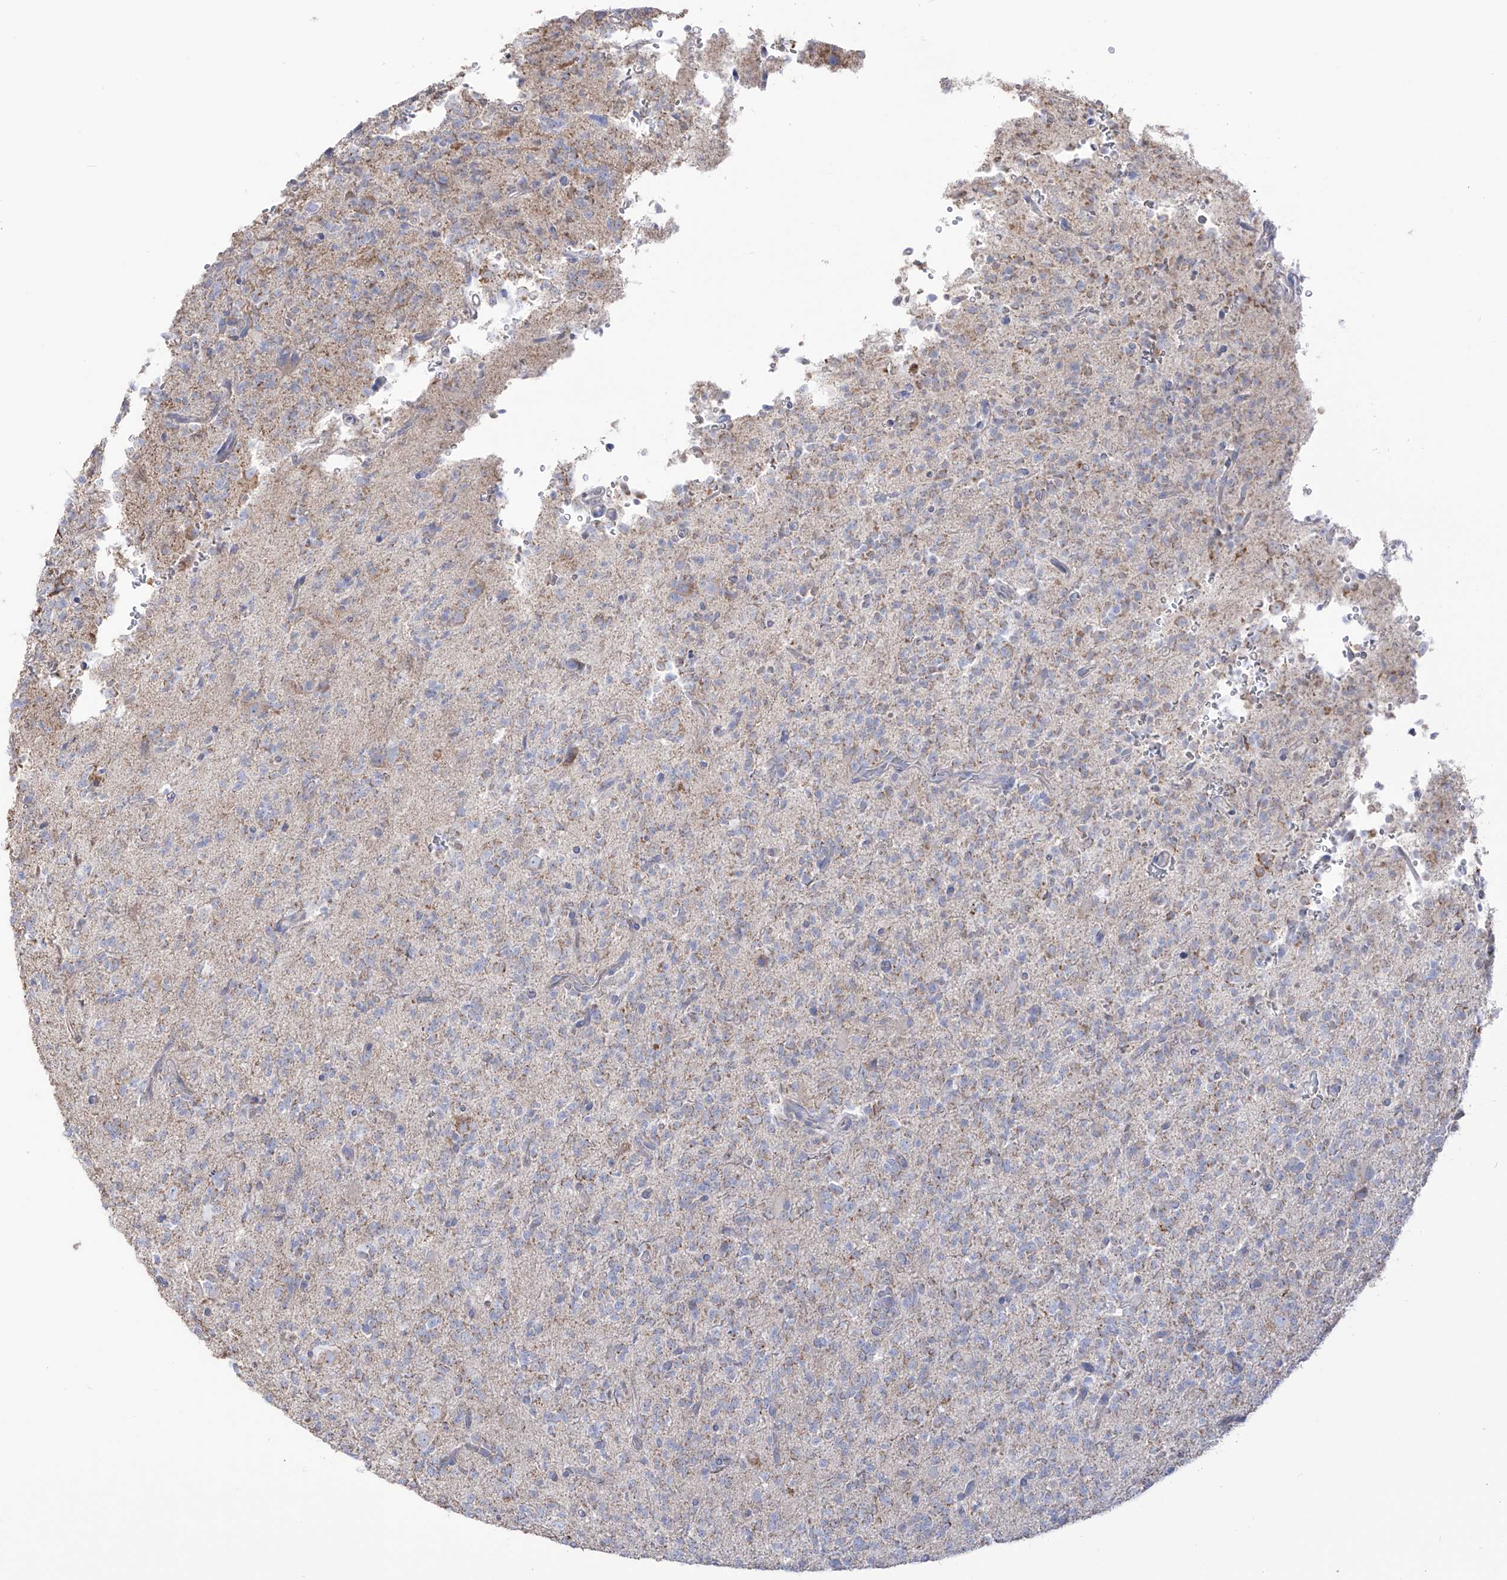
{"staining": {"intensity": "weak", "quantity": "25%-75%", "location": "cytoplasmic/membranous"}, "tissue": "glioma", "cell_type": "Tumor cells", "image_type": "cancer", "snomed": [{"axis": "morphology", "description": "Glioma, malignant, High grade"}, {"axis": "topography", "description": "Brain"}], "caption": "Glioma tissue displays weak cytoplasmic/membranous staining in approximately 25%-75% of tumor cells", "gene": "RCHY1", "patient": {"sex": "female", "age": 62}}